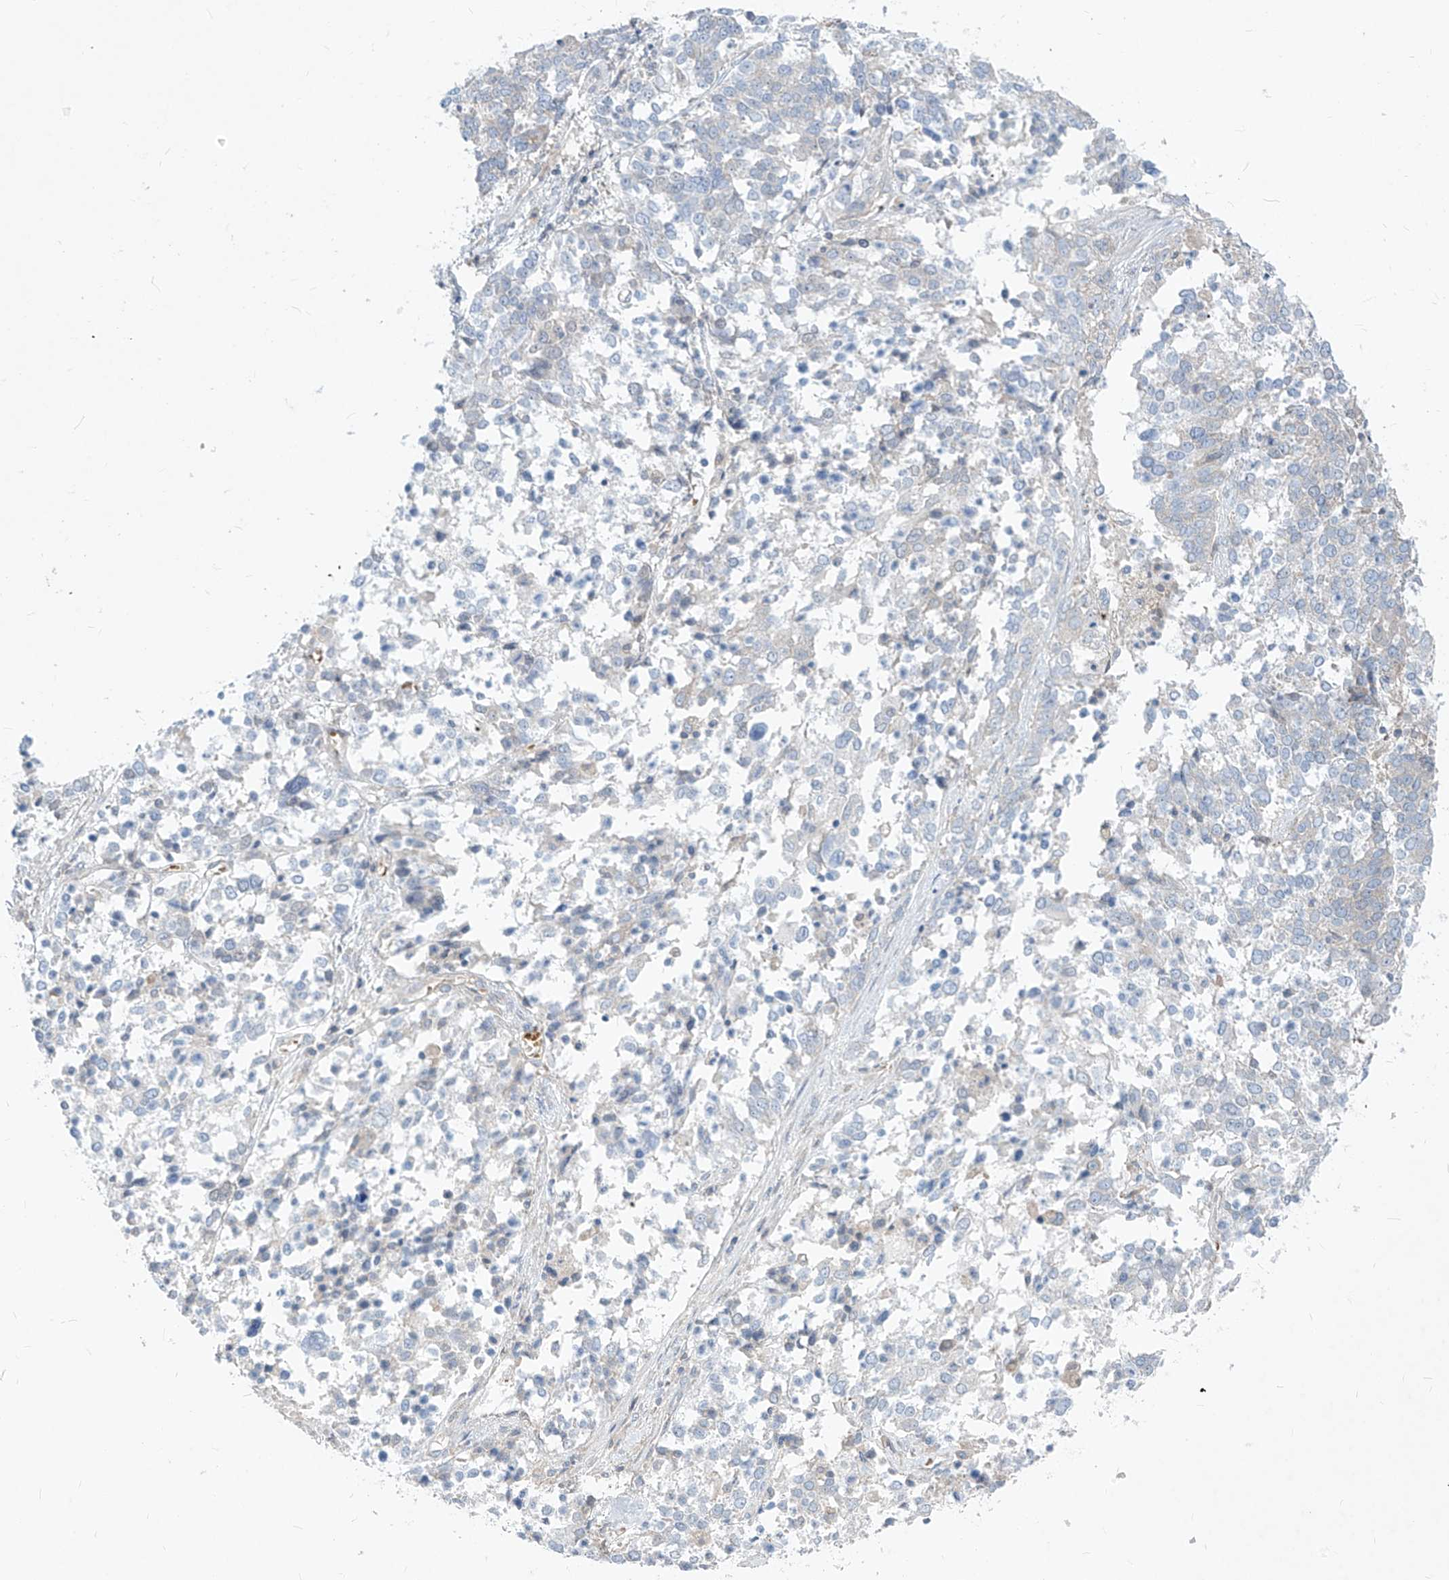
{"staining": {"intensity": "negative", "quantity": "none", "location": "none"}, "tissue": "ovarian cancer", "cell_type": "Tumor cells", "image_type": "cancer", "snomed": [{"axis": "morphology", "description": "Cystadenocarcinoma, serous, NOS"}, {"axis": "topography", "description": "Ovary"}], "caption": "DAB (3,3'-diaminobenzidine) immunohistochemical staining of serous cystadenocarcinoma (ovarian) shows no significant staining in tumor cells. (Brightfield microscopy of DAB immunohistochemistry (IHC) at high magnification).", "gene": "DGKQ", "patient": {"sex": "female", "age": 44}}